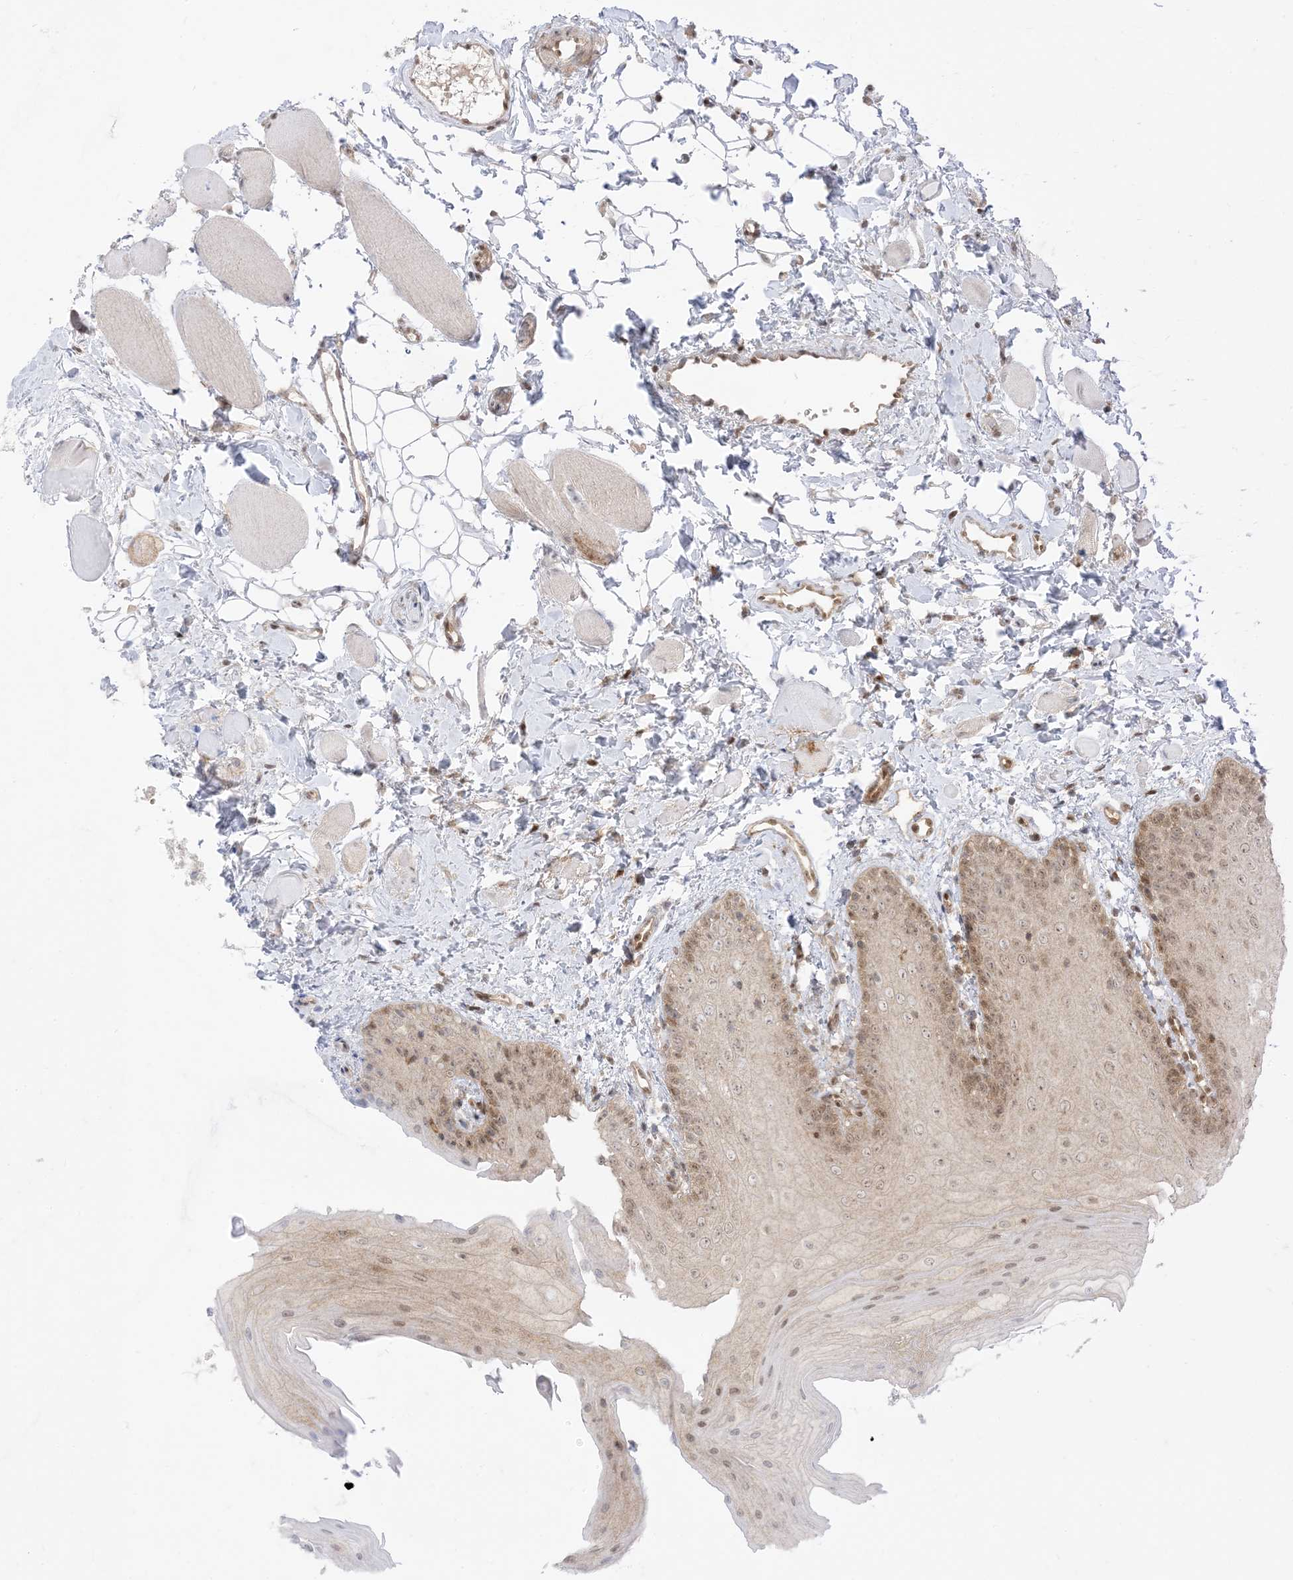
{"staining": {"intensity": "moderate", "quantity": "25%-75%", "location": "cytoplasmic/membranous,nuclear"}, "tissue": "oral mucosa", "cell_type": "Squamous epithelial cells", "image_type": "normal", "snomed": [{"axis": "morphology", "description": "Normal tissue, NOS"}, {"axis": "topography", "description": "Oral tissue"}], "caption": "Oral mucosa stained for a protein (brown) demonstrates moderate cytoplasmic/membranous,nuclear positive positivity in about 25%-75% of squamous epithelial cells.", "gene": "PTPA", "patient": {"sex": "male", "age": 28}}